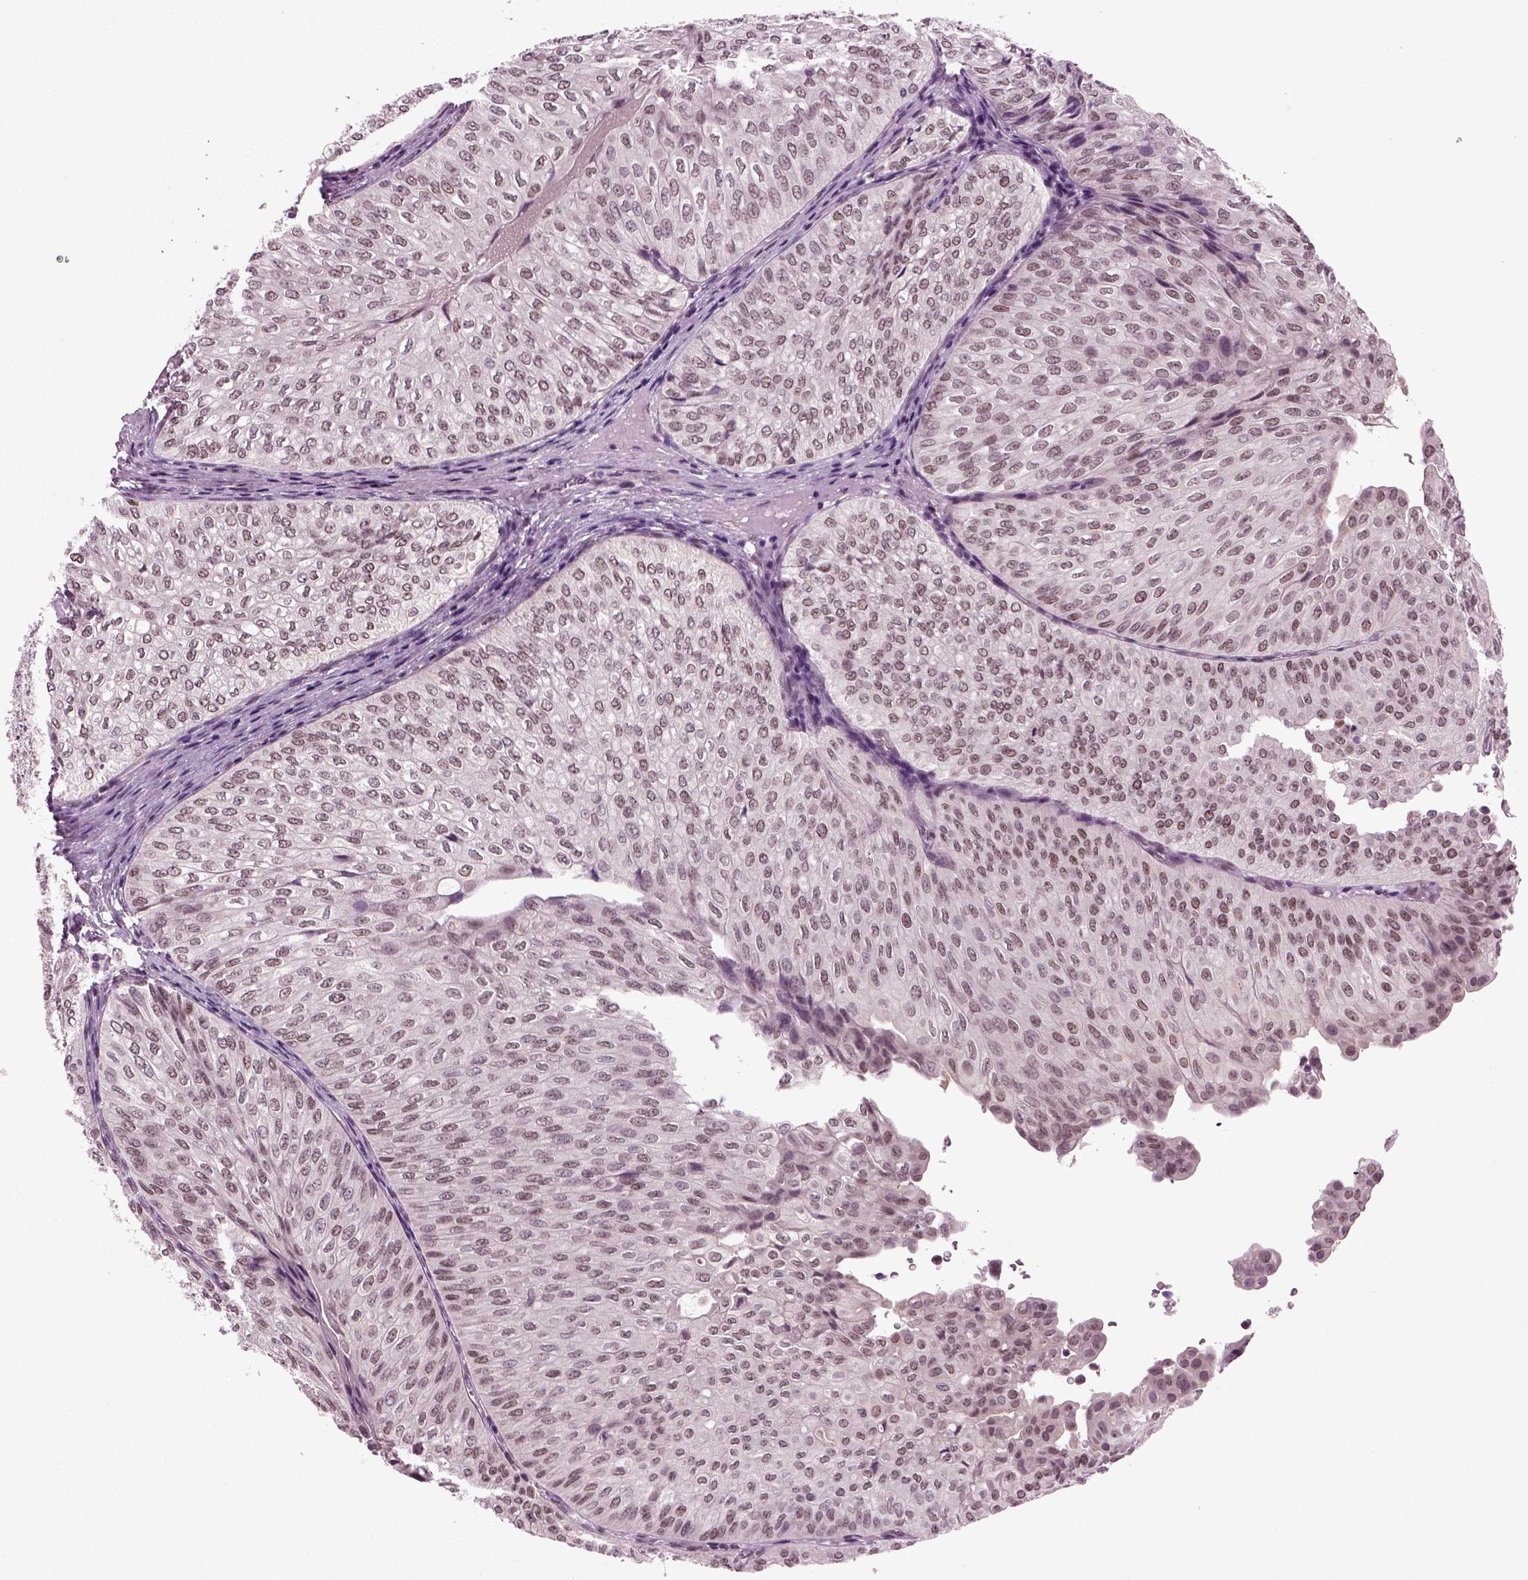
{"staining": {"intensity": "moderate", "quantity": "25%-75%", "location": "nuclear"}, "tissue": "urothelial cancer", "cell_type": "Tumor cells", "image_type": "cancer", "snomed": [{"axis": "morphology", "description": "Urothelial carcinoma, NOS"}, {"axis": "topography", "description": "Urinary bladder"}], "caption": "Protein analysis of transitional cell carcinoma tissue displays moderate nuclear positivity in approximately 25%-75% of tumor cells.", "gene": "RCOR3", "patient": {"sex": "male", "age": 62}}